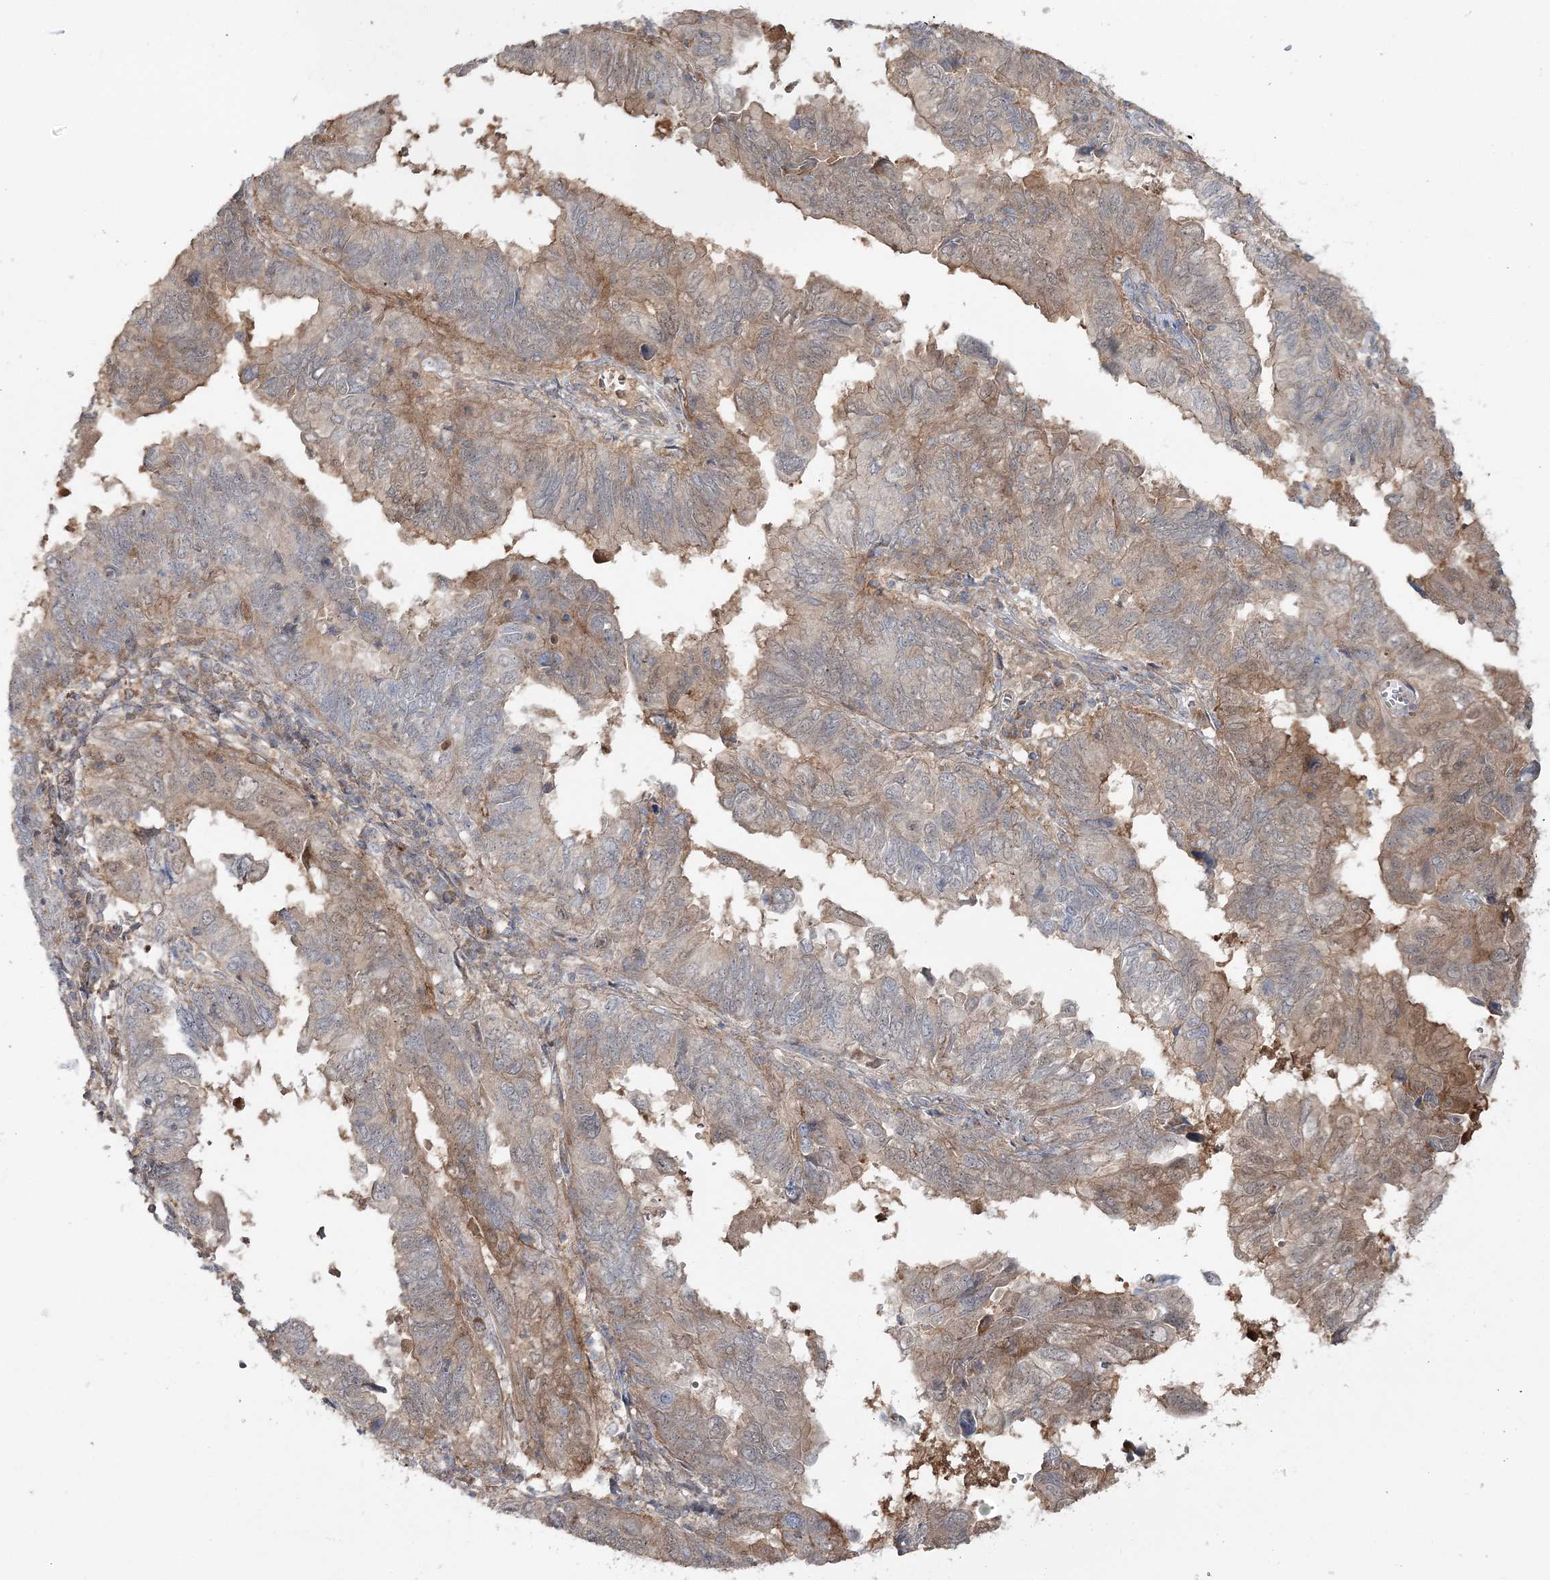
{"staining": {"intensity": "weak", "quantity": "25%-75%", "location": "cytoplasmic/membranous"}, "tissue": "endometrial cancer", "cell_type": "Tumor cells", "image_type": "cancer", "snomed": [{"axis": "morphology", "description": "Adenocarcinoma, NOS"}, {"axis": "topography", "description": "Uterus"}], "caption": "Protein expression analysis of endometrial cancer shows weak cytoplasmic/membranous staining in about 25%-75% of tumor cells. The protein is shown in brown color, while the nuclei are stained blue.", "gene": "MOCS2", "patient": {"sex": "female", "age": 77}}